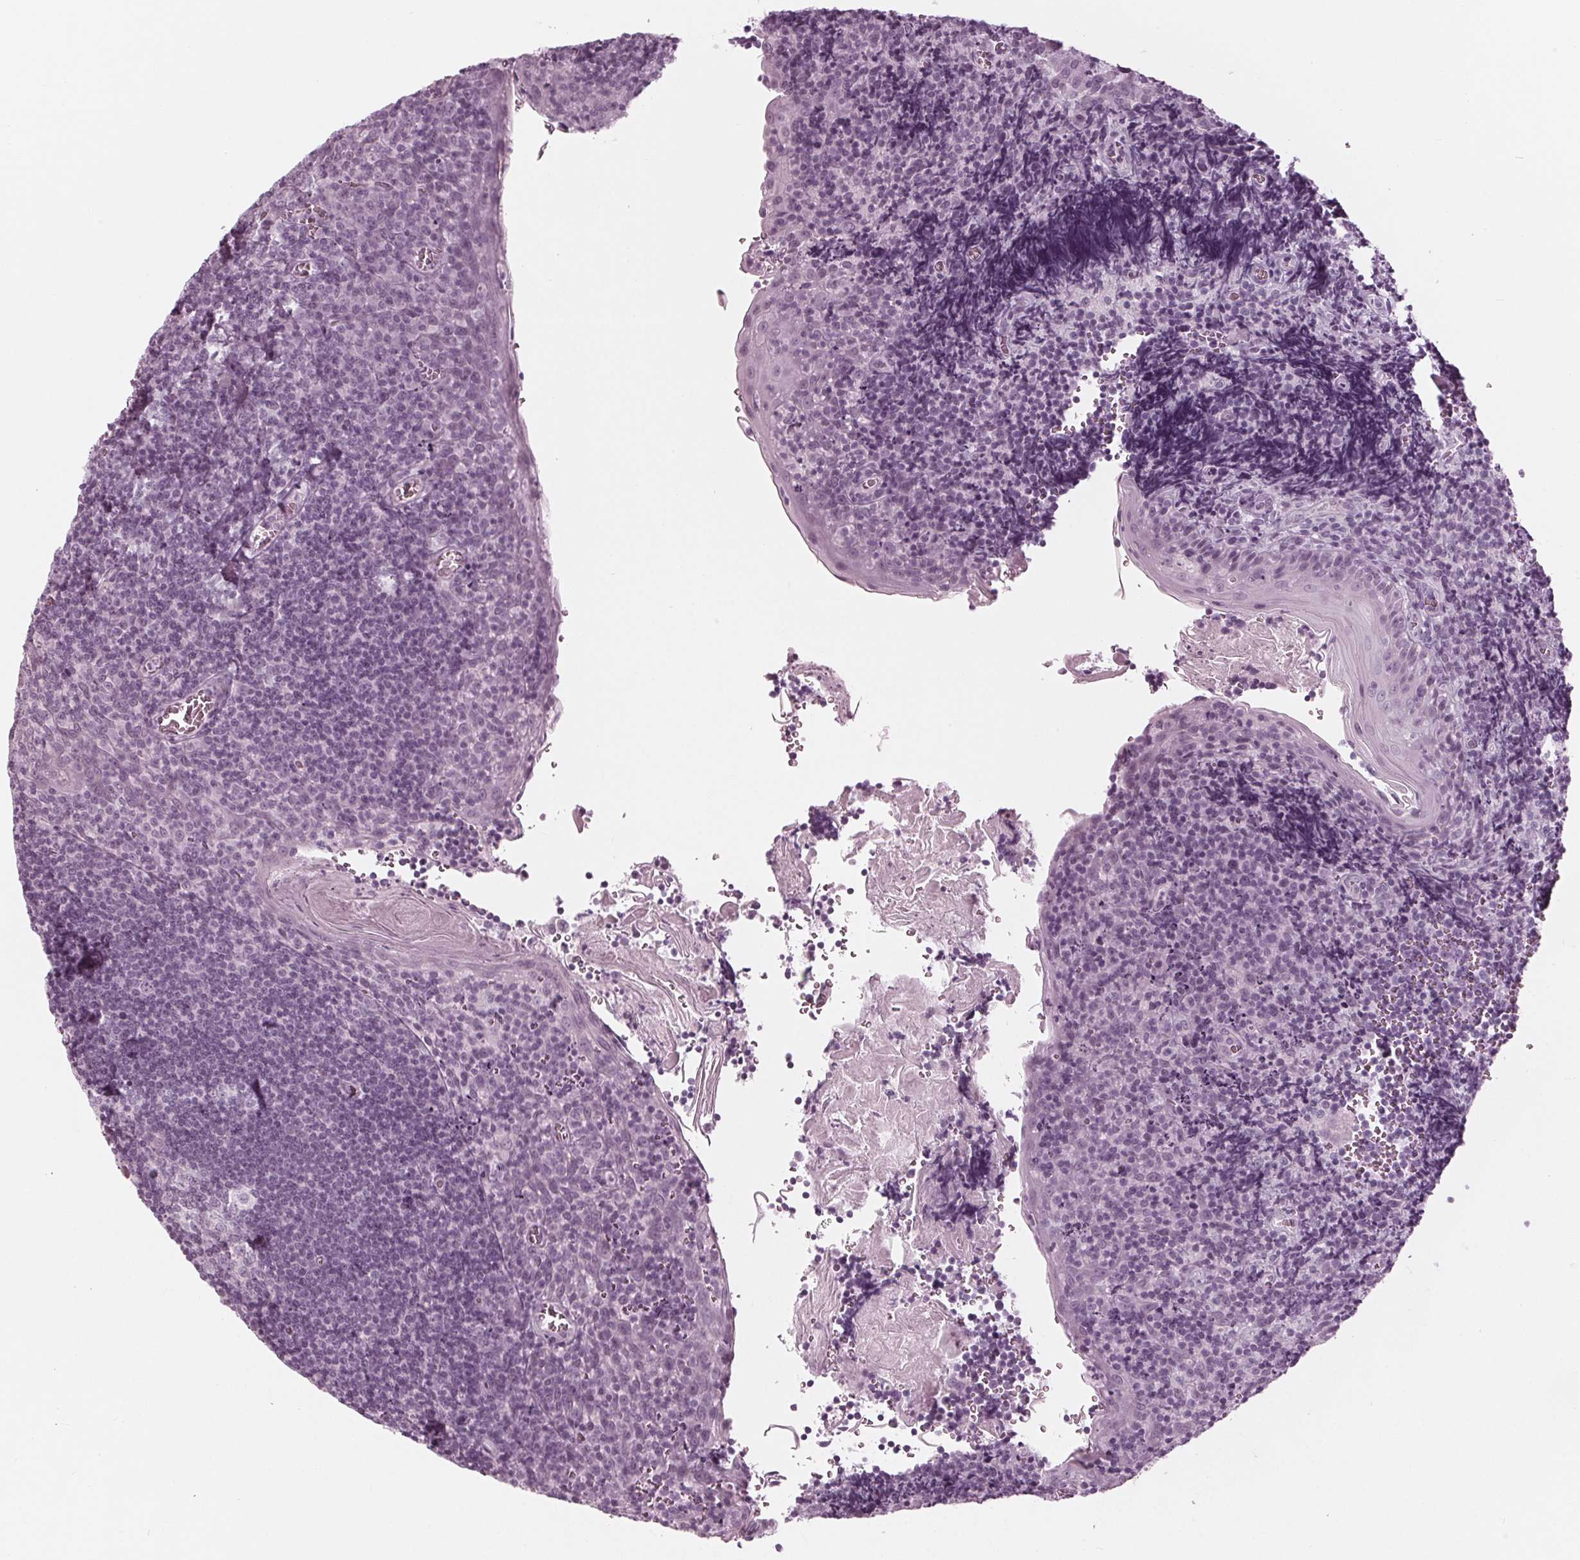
{"staining": {"intensity": "negative", "quantity": "none", "location": "none"}, "tissue": "tonsil", "cell_type": "Germinal center cells", "image_type": "normal", "snomed": [{"axis": "morphology", "description": "Normal tissue, NOS"}, {"axis": "morphology", "description": "Inflammation, NOS"}, {"axis": "topography", "description": "Tonsil"}], "caption": "Immunohistochemistry (IHC) of benign human tonsil reveals no positivity in germinal center cells. (Brightfield microscopy of DAB (3,3'-diaminobenzidine) immunohistochemistry (IHC) at high magnification).", "gene": "KRT28", "patient": {"sex": "female", "age": 31}}